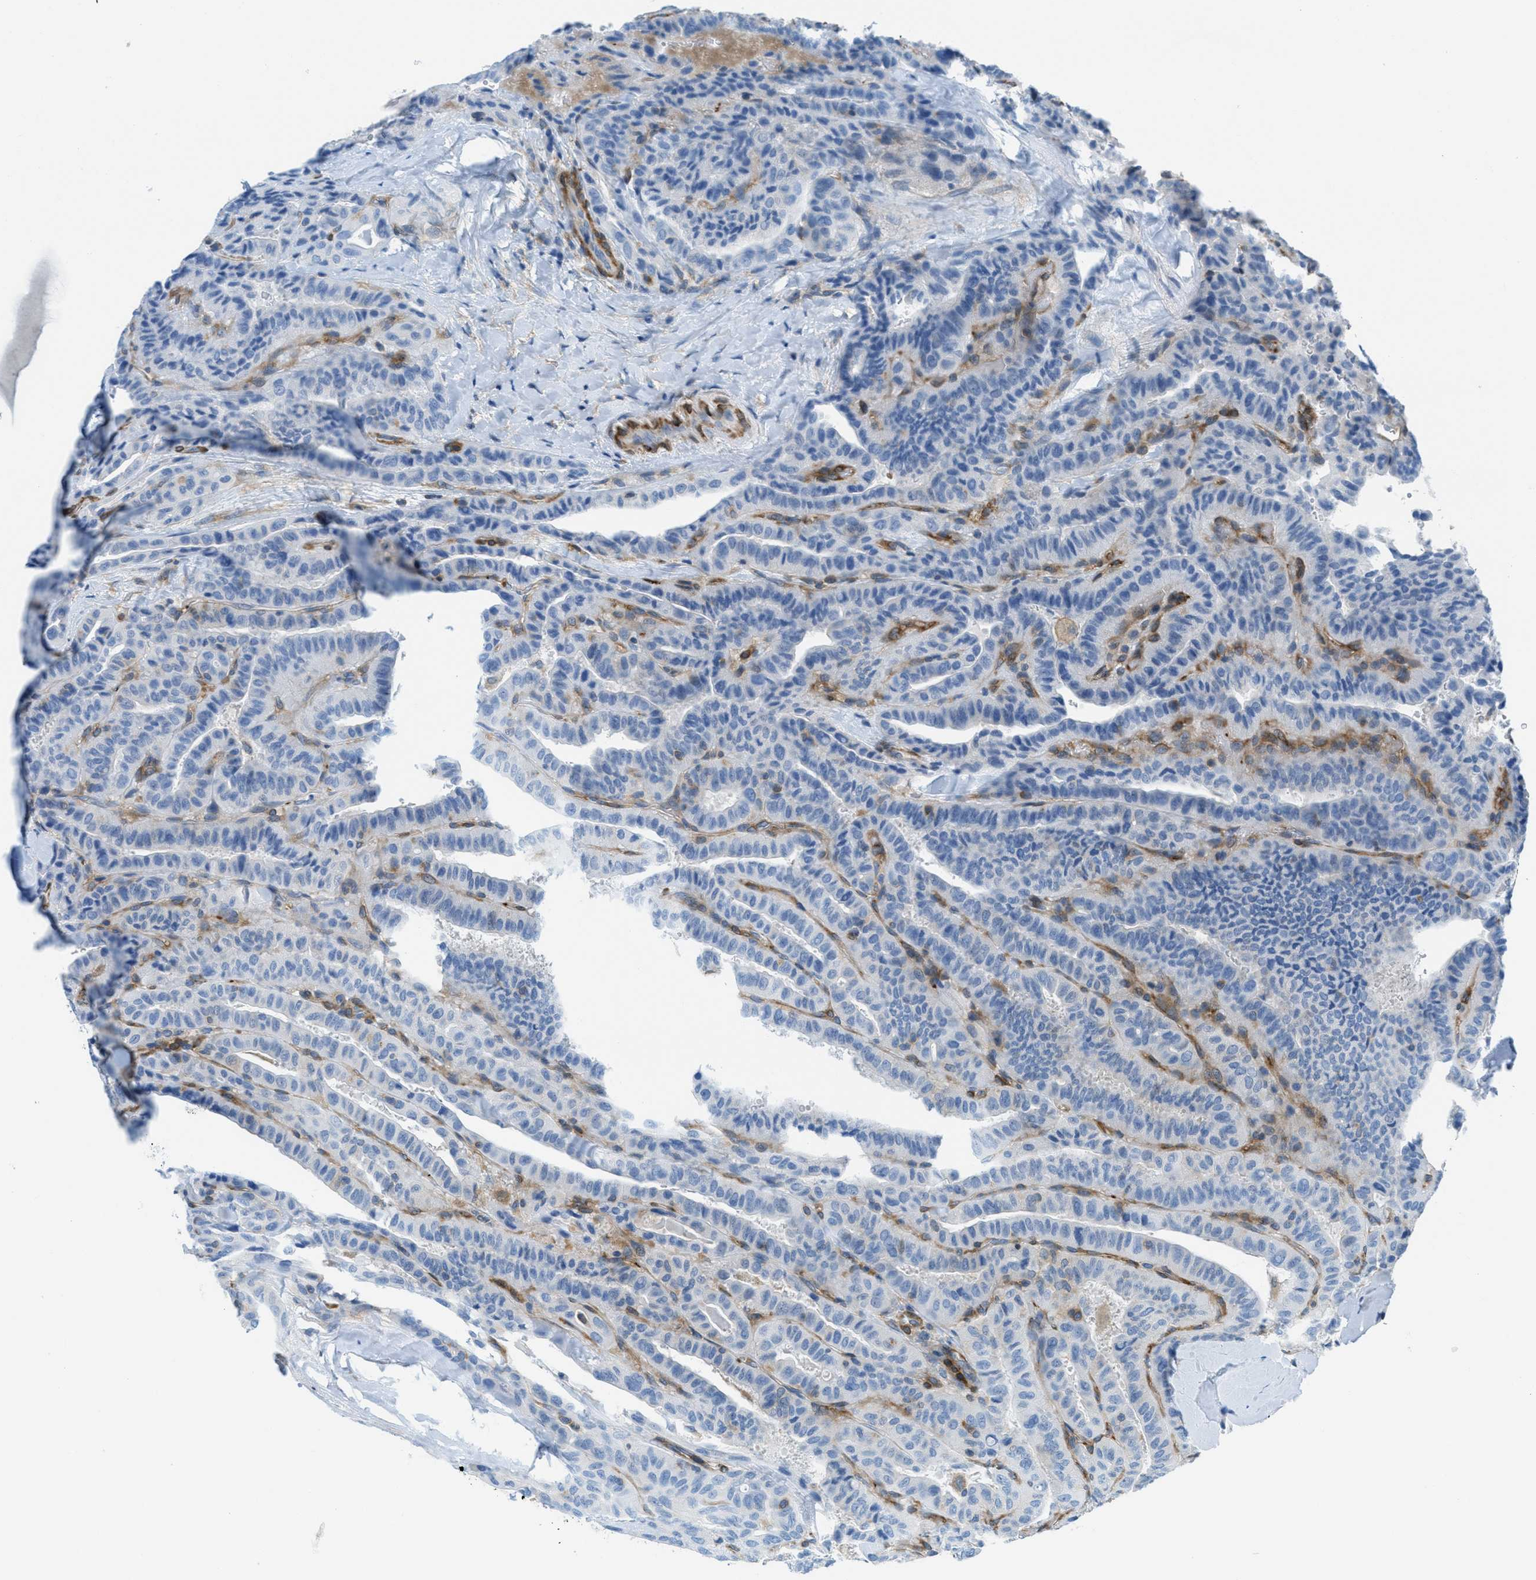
{"staining": {"intensity": "negative", "quantity": "none", "location": "none"}, "tissue": "thyroid cancer", "cell_type": "Tumor cells", "image_type": "cancer", "snomed": [{"axis": "morphology", "description": "Papillary adenocarcinoma, NOS"}, {"axis": "topography", "description": "Thyroid gland"}], "caption": "Thyroid cancer (papillary adenocarcinoma) was stained to show a protein in brown. There is no significant positivity in tumor cells.", "gene": "MAPRE2", "patient": {"sex": "male", "age": 77}}